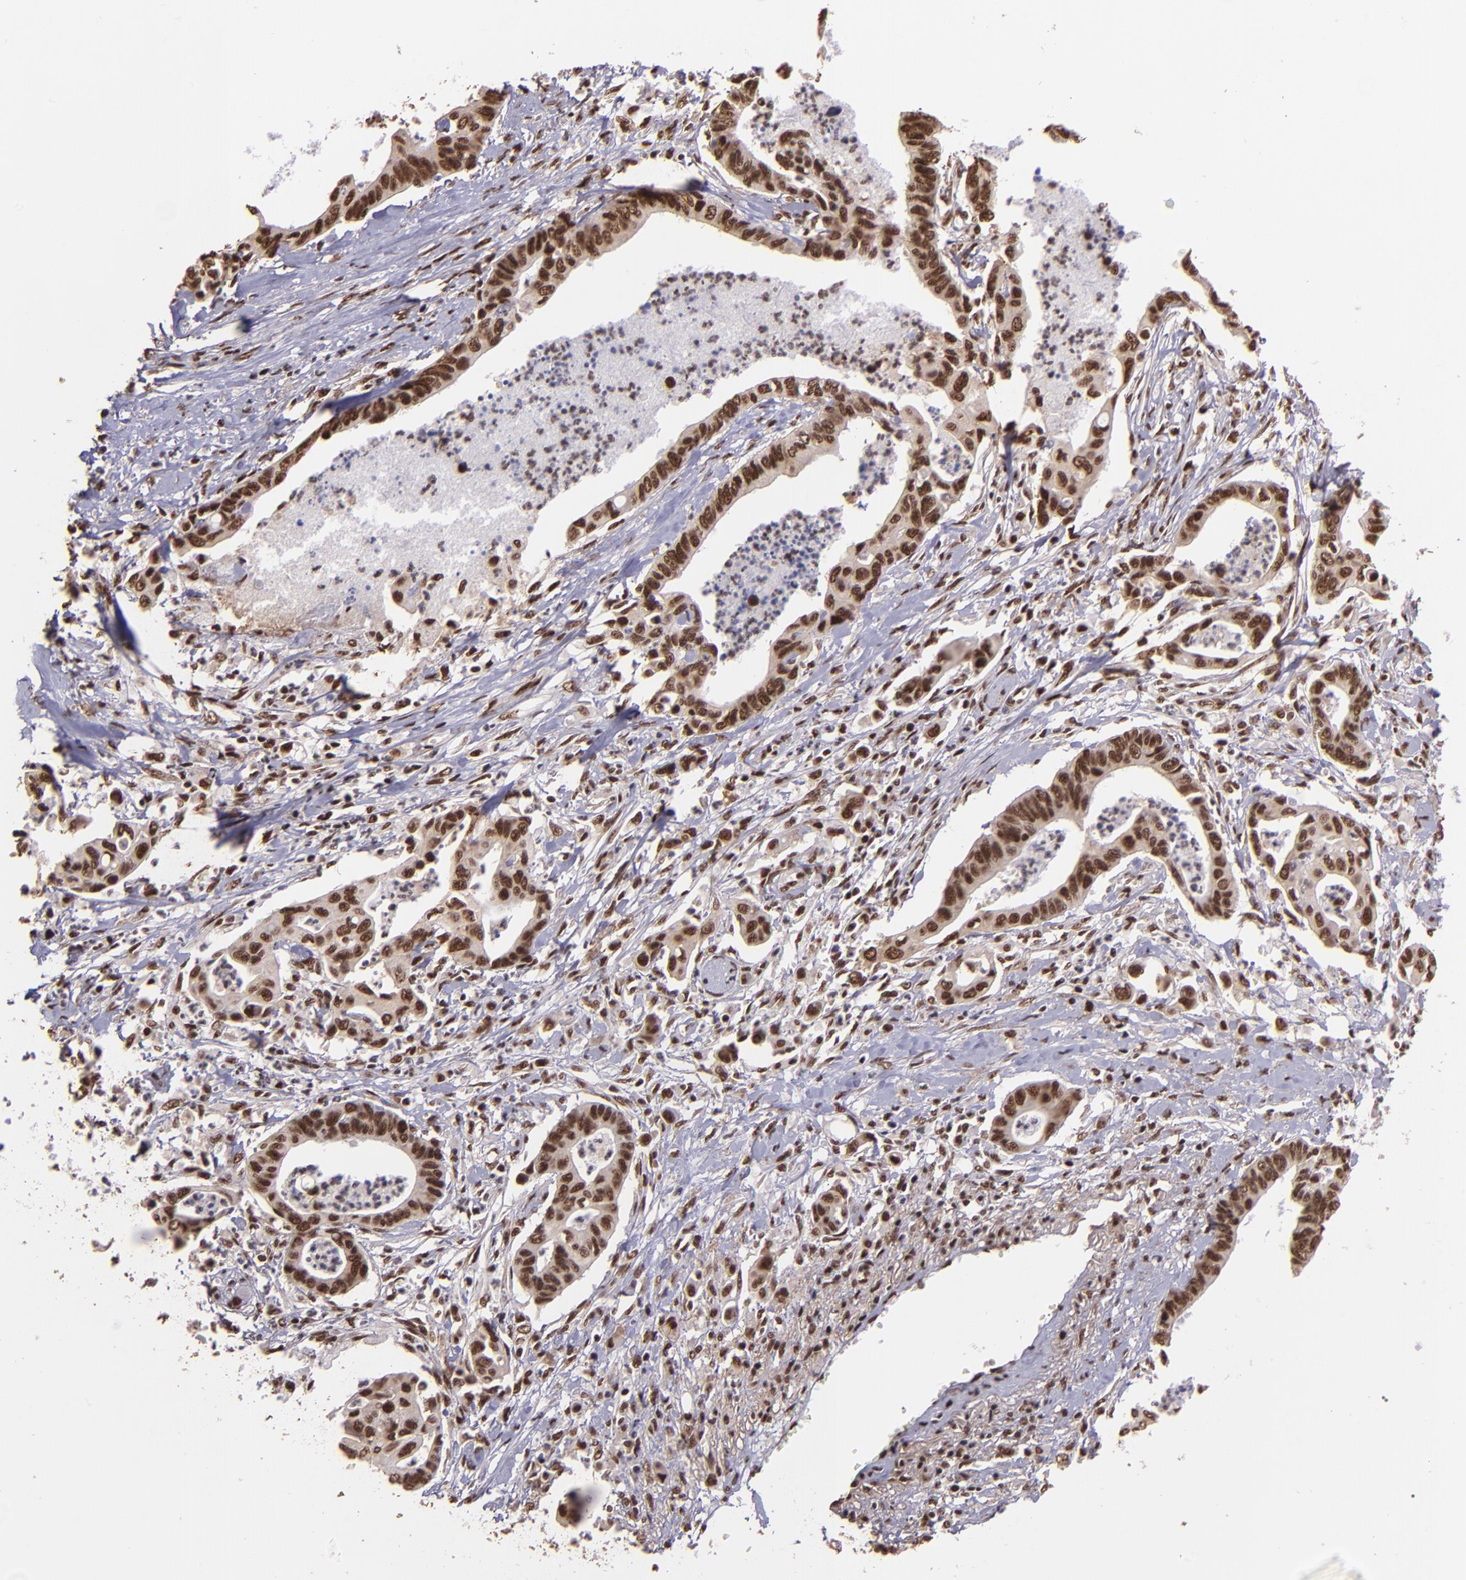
{"staining": {"intensity": "strong", "quantity": ">75%", "location": "nuclear"}, "tissue": "pancreatic cancer", "cell_type": "Tumor cells", "image_type": "cancer", "snomed": [{"axis": "morphology", "description": "Adenocarcinoma, NOS"}, {"axis": "topography", "description": "Pancreas"}], "caption": "Immunohistochemistry staining of pancreatic cancer, which exhibits high levels of strong nuclear expression in approximately >75% of tumor cells indicating strong nuclear protein staining. The staining was performed using DAB (brown) for protein detection and nuclei were counterstained in hematoxylin (blue).", "gene": "PQBP1", "patient": {"sex": "female", "age": 70}}